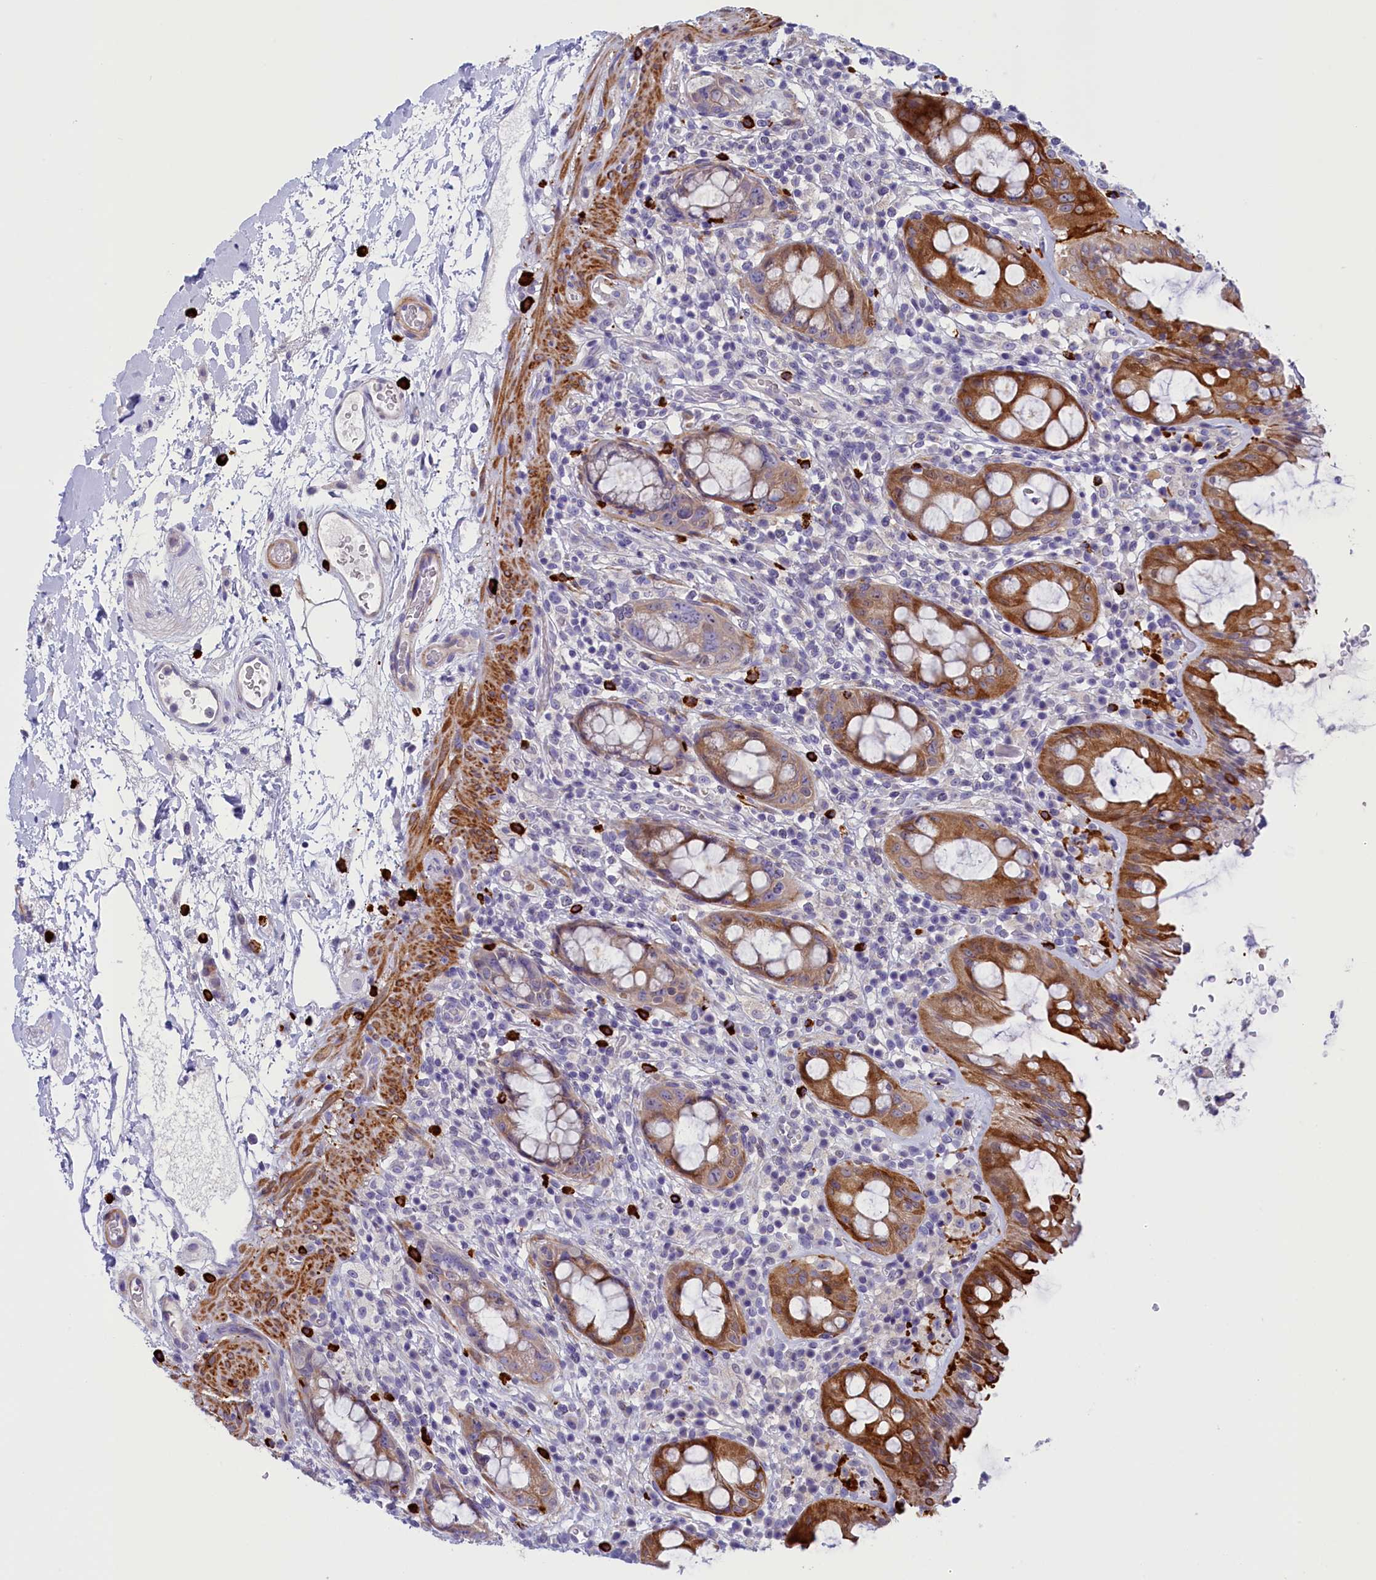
{"staining": {"intensity": "moderate", "quantity": ">75%", "location": "cytoplasmic/membranous"}, "tissue": "rectum", "cell_type": "Glandular cells", "image_type": "normal", "snomed": [{"axis": "morphology", "description": "Normal tissue, NOS"}, {"axis": "topography", "description": "Rectum"}], "caption": "Immunohistochemical staining of normal rectum exhibits >75% levels of moderate cytoplasmic/membranous protein expression in about >75% of glandular cells. The staining is performed using DAB (3,3'-diaminobenzidine) brown chromogen to label protein expression. The nuclei are counter-stained blue using hematoxylin.", "gene": "RTTN", "patient": {"sex": "female", "age": 57}}